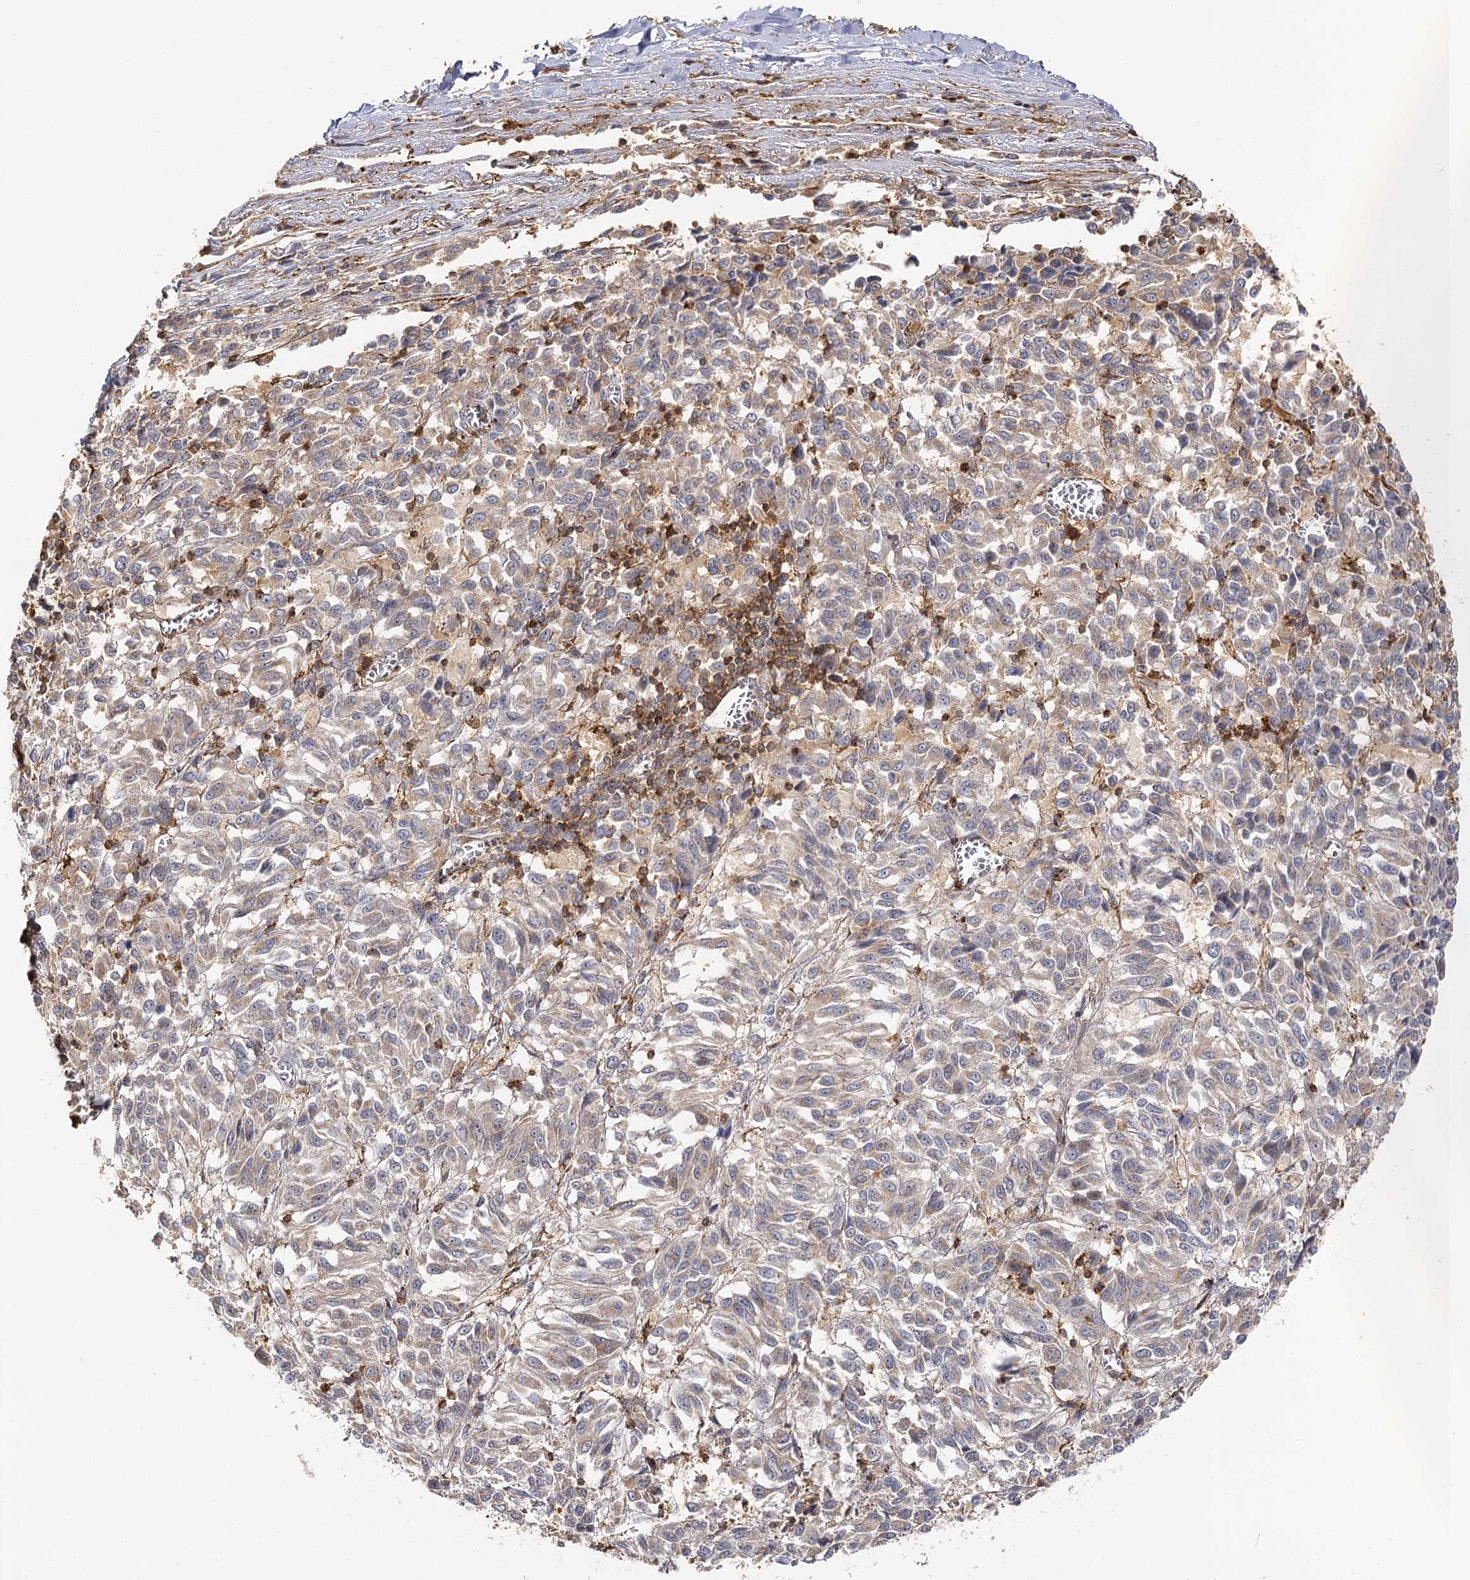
{"staining": {"intensity": "weak", "quantity": "<25%", "location": "cytoplasmic/membranous"}, "tissue": "melanoma", "cell_type": "Tumor cells", "image_type": "cancer", "snomed": [{"axis": "morphology", "description": "Malignant melanoma, Metastatic site"}, {"axis": "topography", "description": "Lung"}], "caption": "This photomicrograph is of melanoma stained with IHC to label a protein in brown with the nuclei are counter-stained blue. There is no staining in tumor cells. (DAB (3,3'-diaminobenzidine) IHC, high magnification).", "gene": "SEC24B", "patient": {"sex": "male", "age": 64}}